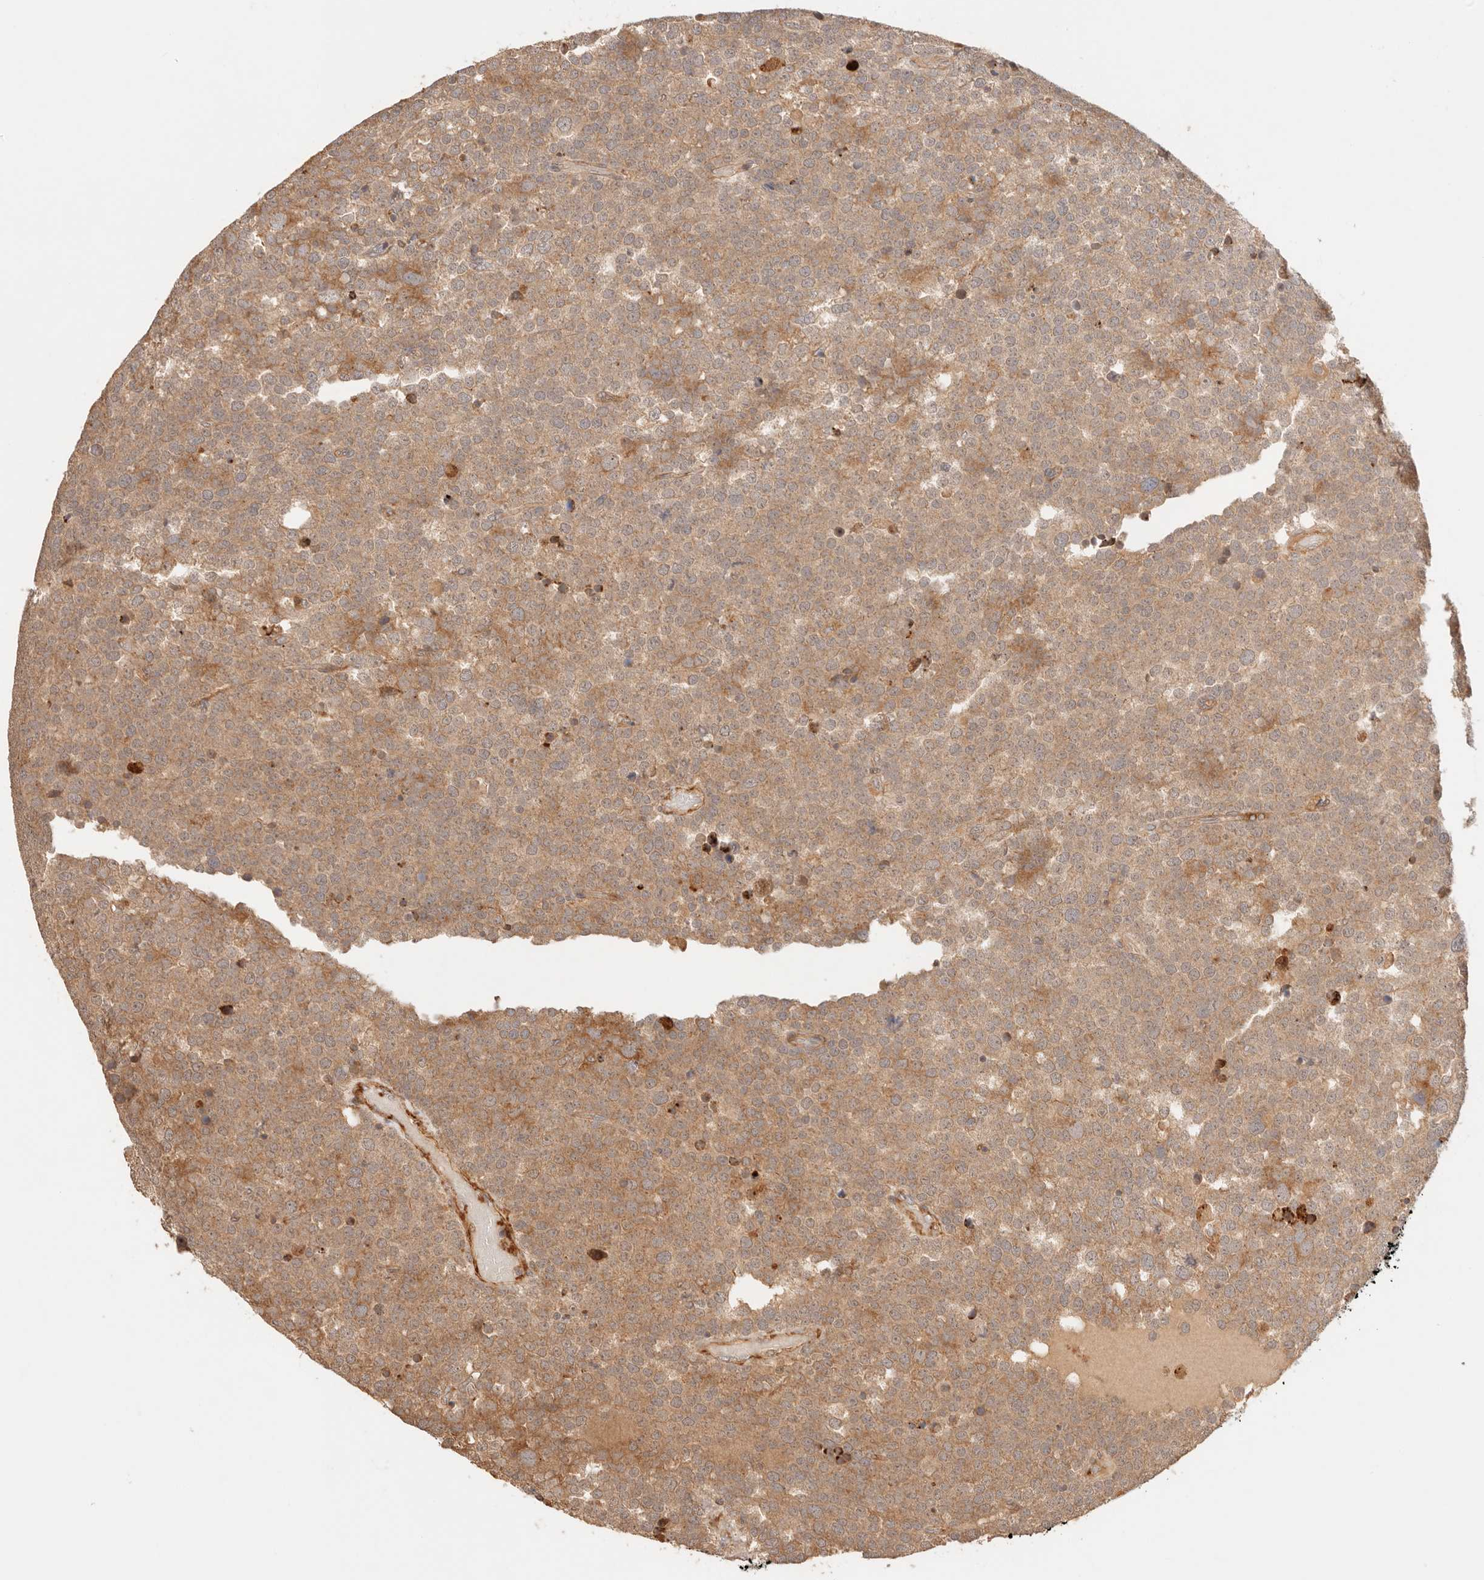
{"staining": {"intensity": "moderate", "quantity": ">75%", "location": "cytoplasmic/membranous"}, "tissue": "testis cancer", "cell_type": "Tumor cells", "image_type": "cancer", "snomed": [{"axis": "morphology", "description": "Seminoma, NOS"}, {"axis": "topography", "description": "Testis"}], "caption": "Testis seminoma stained with DAB immunohistochemistry (IHC) exhibits medium levels of moderate cytoplasmic/membranous staining in about >75% of tumor cells. (Brightfield microscopy of DAB IHC at high magnification).", "gene": "IL1R2", "patient": {"sex": "male", "age": 71}}